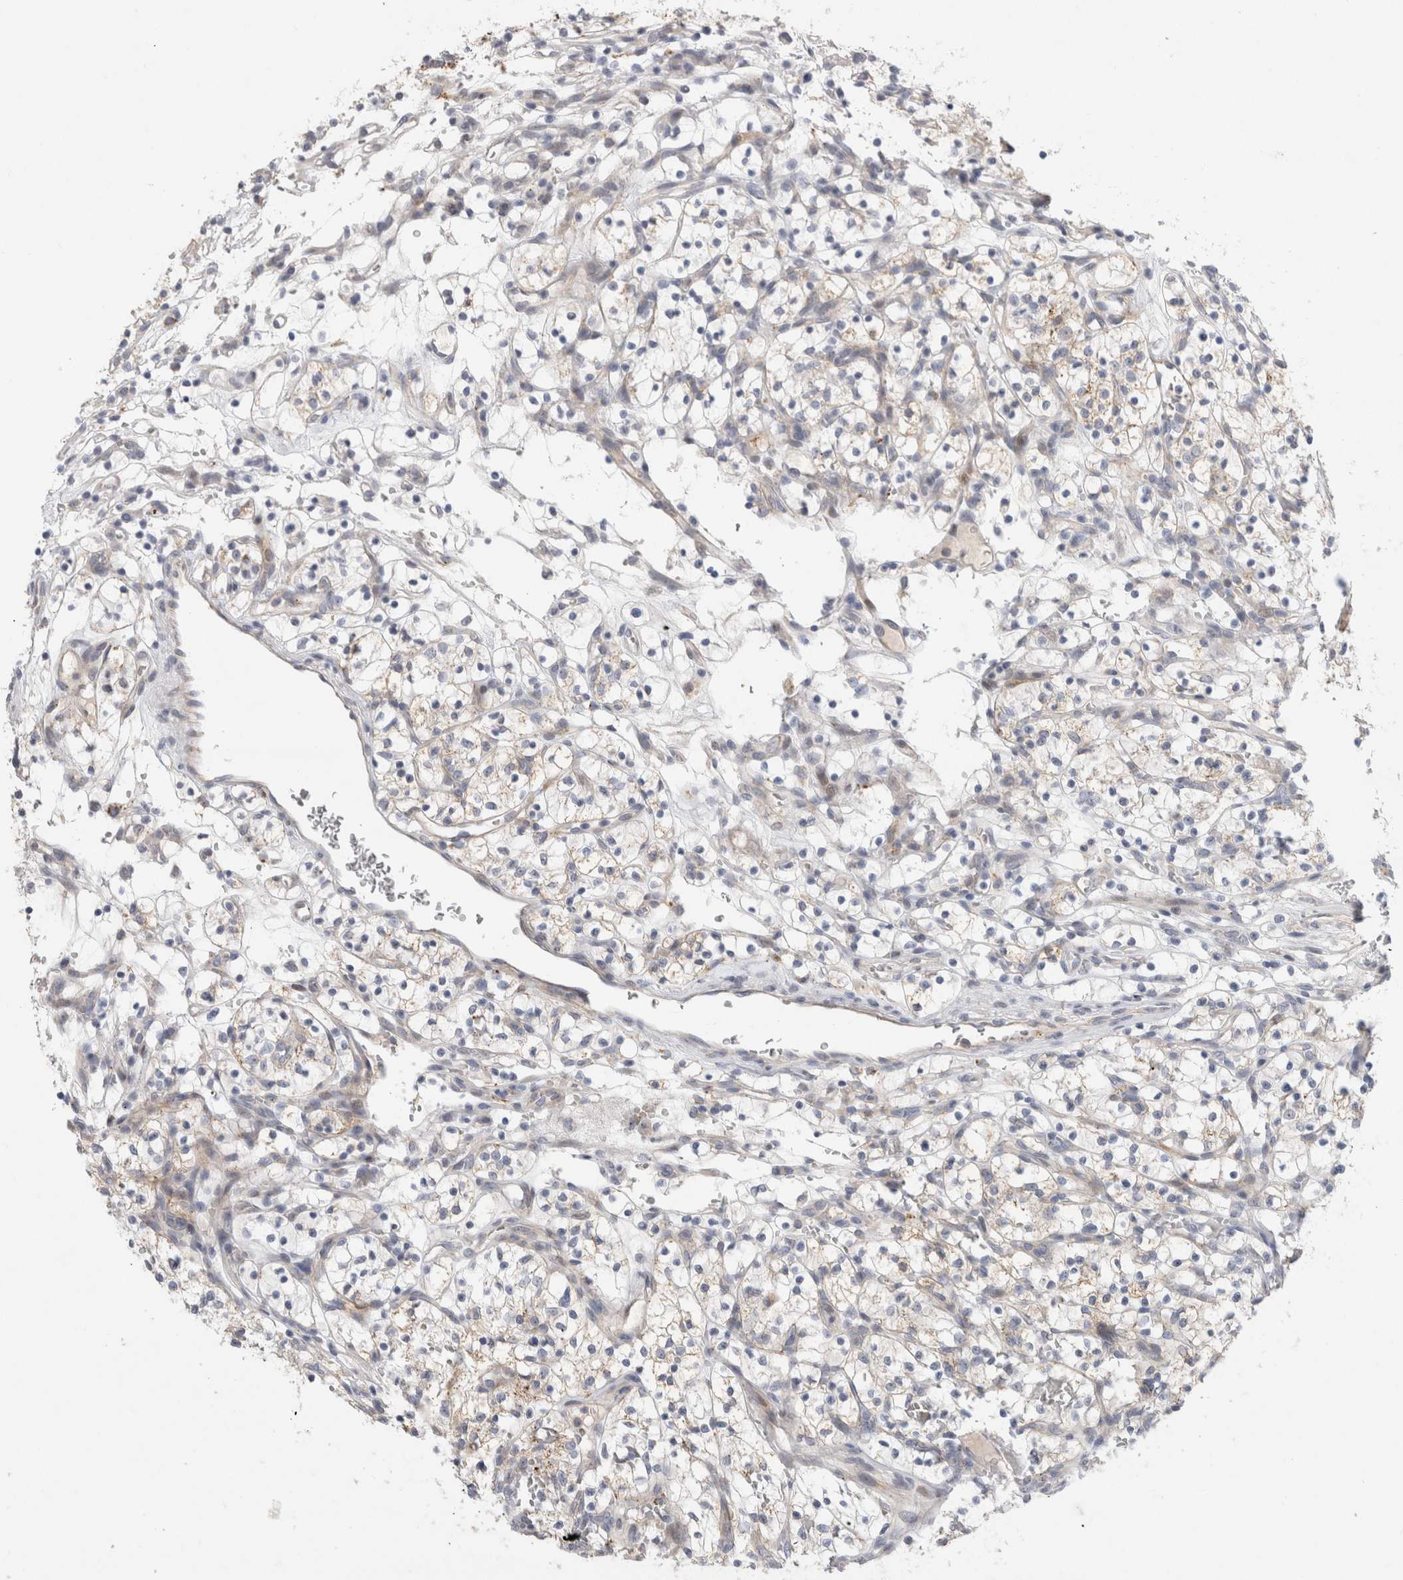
{"staining": {"intensity": "negative", "quantity": "none", "location": "none"}, "tissue": "renal cancer", "cell_type": "Tumor cells", "image_type": "cancer", "snomed": [{"axis": "morphology", "description": "Adenocarcinoma, NOS"}, {"axis": "topography", "description": "Kidney"}], "caption": "Immunohistochemical staining of human adenocarcinoma (renal) exhibits no significant expression in tumor cells.", "gene": "GAA", "patient": {"sex": "female", "age": 57}}